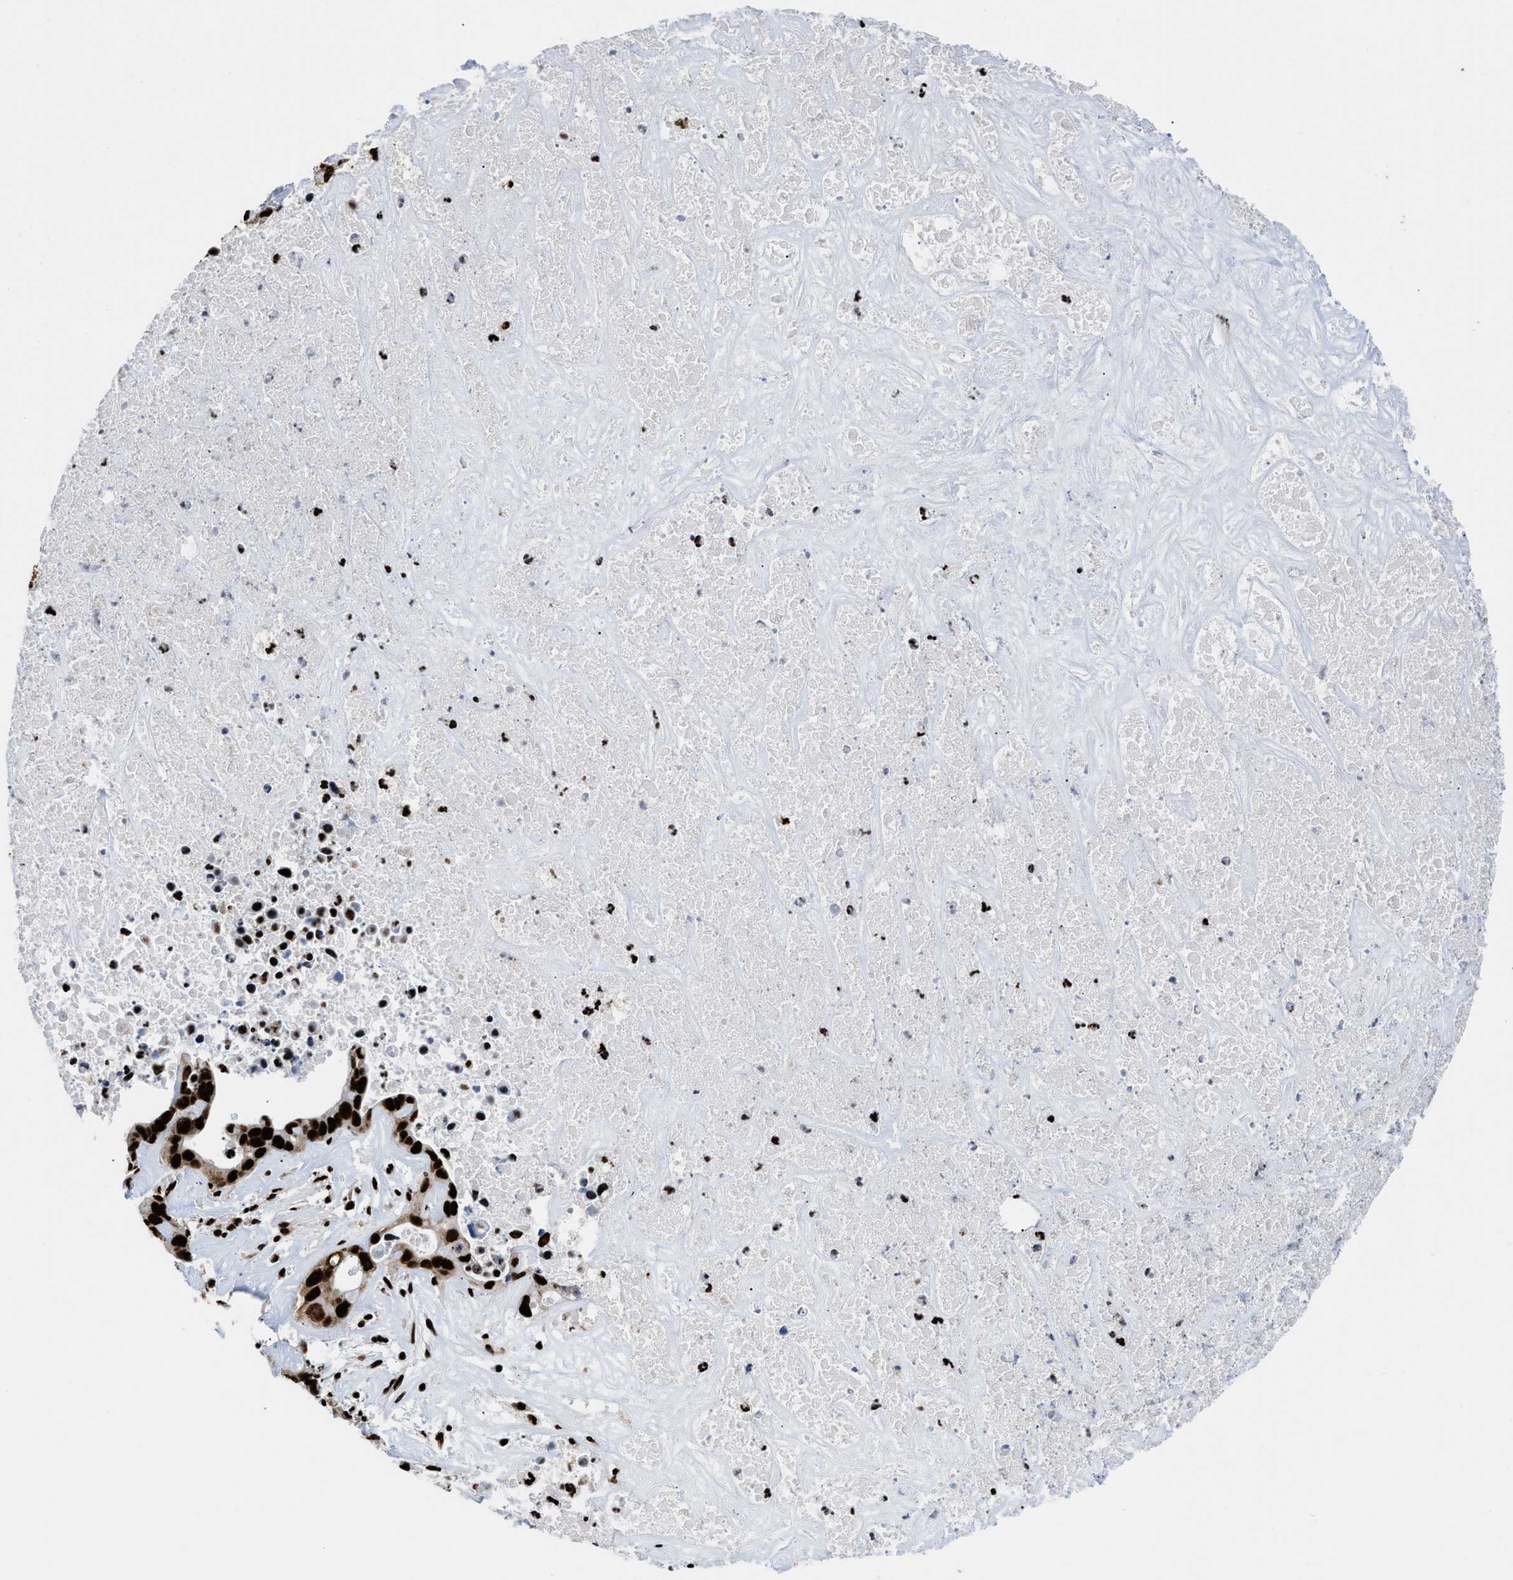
{"staining": {"intensity": "strong", "quantity": ">75%", "location": "nuclear"}, "tissue": "liver cancer", "cell_type": "Tumor cells", "image_type": "cancer", "snomed": [{"axis": "morphology", "description": "Cholangiocarcinoma"}, {"axis": "topography", "description": "Liver"}], "caption": "High-magnification brightfield microscopy of liver cancer stained with DAB (brown) and counterstained with hematoxylin (blue). tumor cells exhibit strong nuclear positivity is appreciated in about>75% of cells.", "gene": "HNRNPM", "patient": {"sex": "female", "age": 65}}